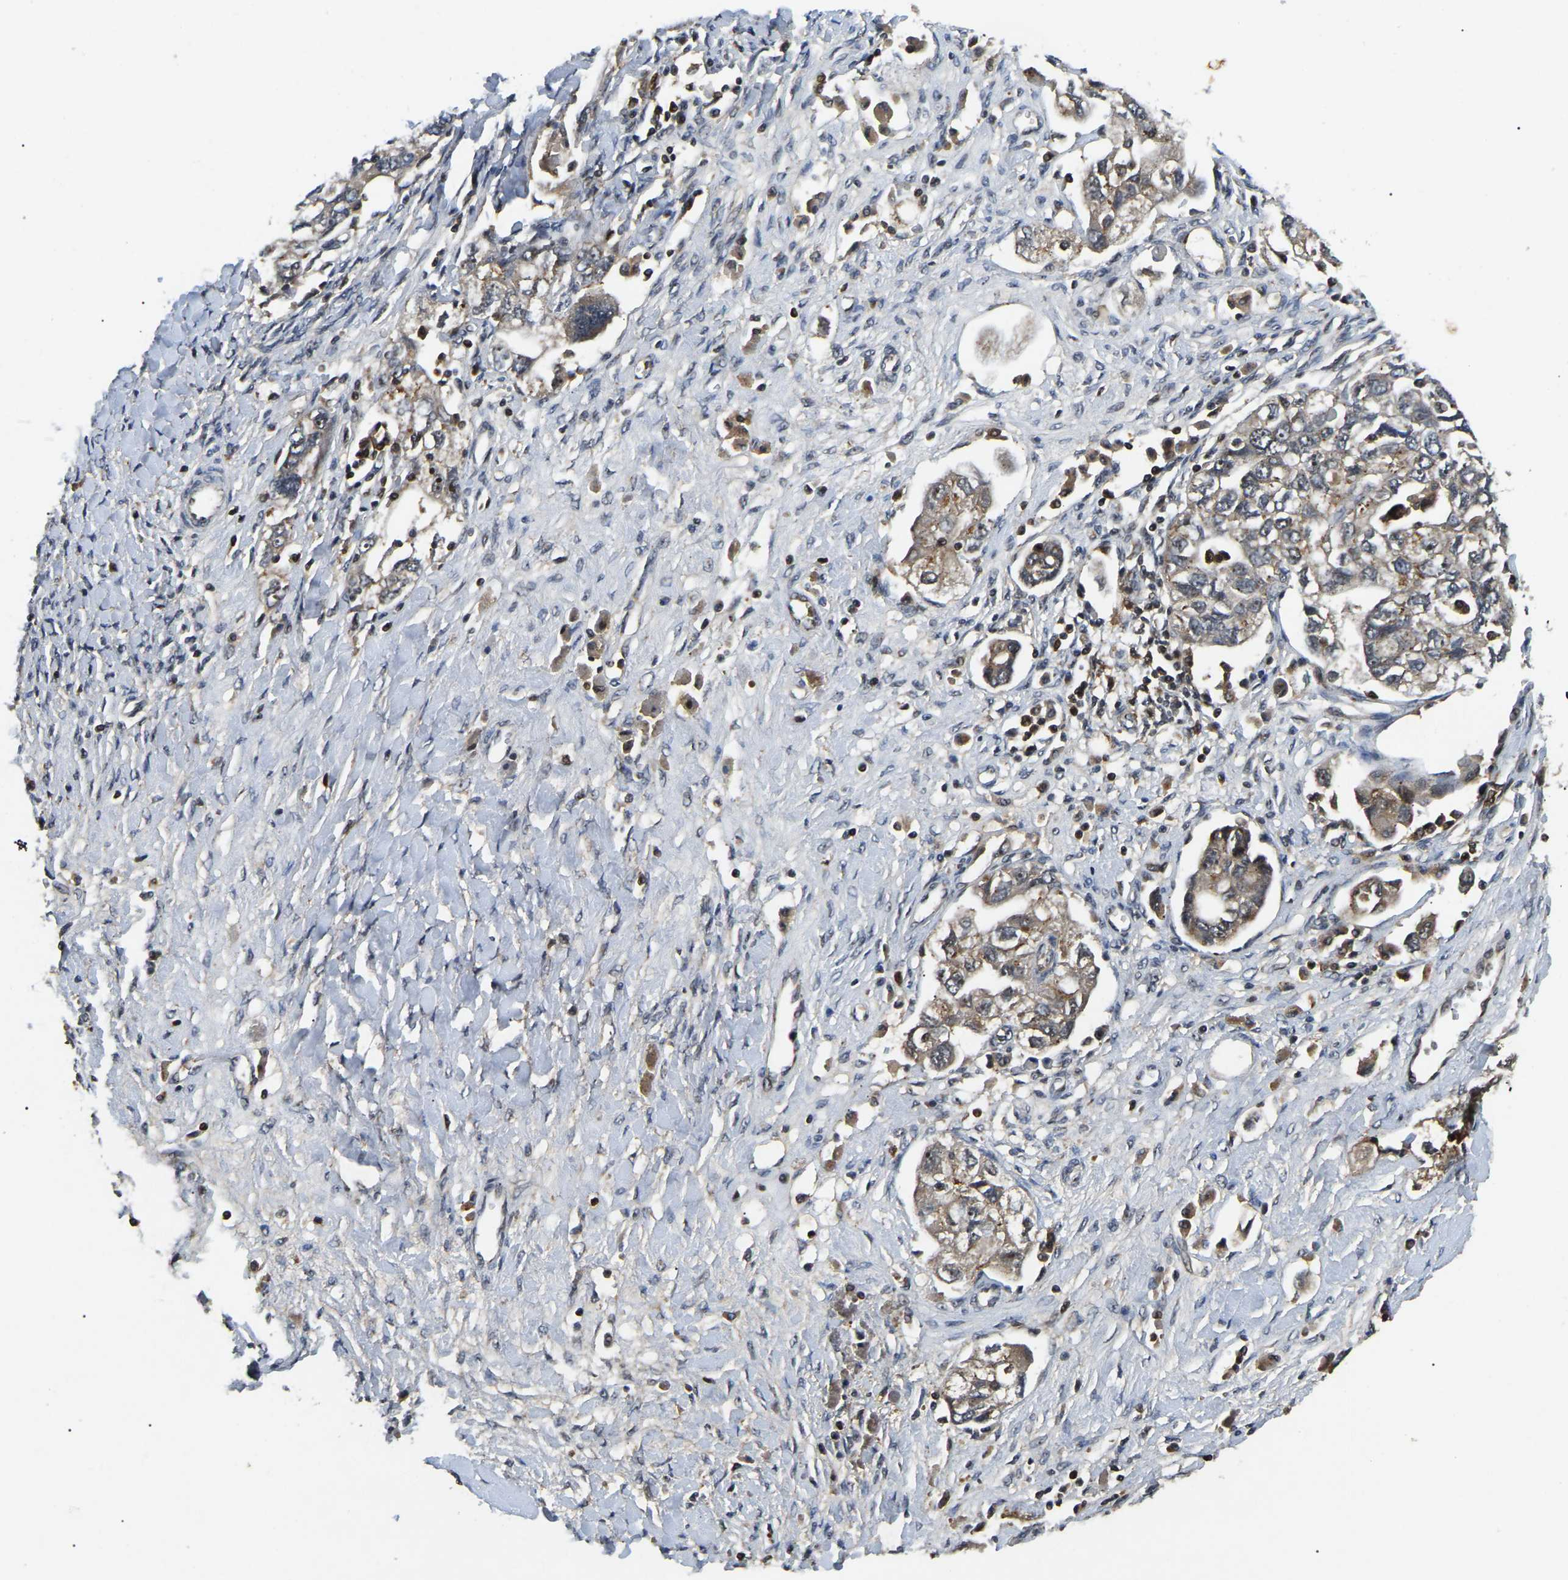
{"staining": {"intensity": "moderate", "quantity": ">75%", "location": "cytoplasmic/membranous"}, "tissue": "ovarian cancer", "cell_type": "Tumor cells", "image_type": "cancer", "snomed": [{"axis": "morphology", "description": "Carcinoma, NOS"}, {"axis": "morphology", "description": "Cystadenocarcinoma, serous, NOS"}, {"axis": "topography", "description": "Ovary"}], "caption": "A high-resolution histopathology image shows immunohistochemistry staining of serous cystadenocarcinoma (ovarian), which displays moderate cytoplasmic/membranous staining in approximately >75% of tumor cells.", "gene": "RBM28", "patient": {"sex": "female", "age": 69}}